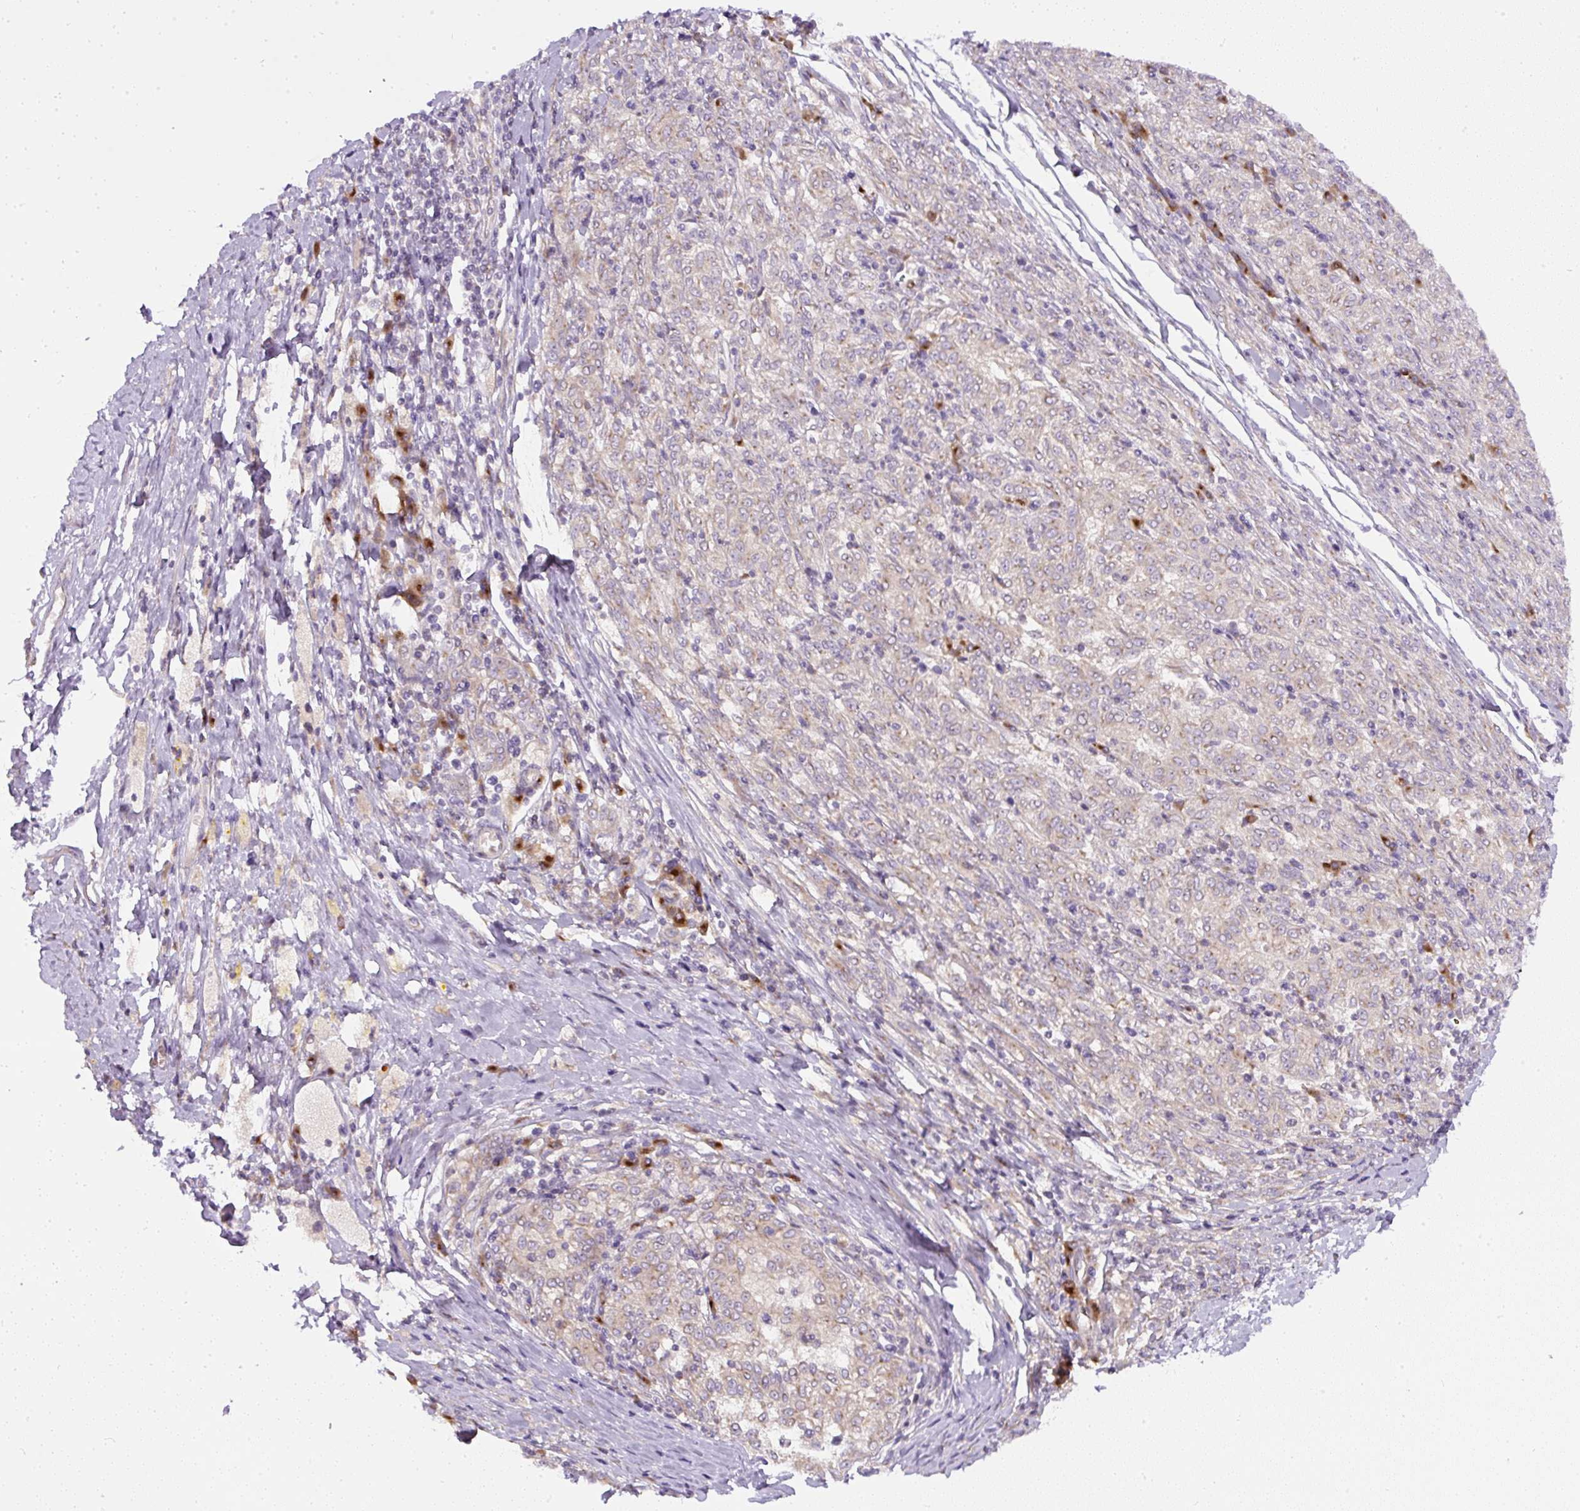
{"staining": {"intensity": "weak", "quantity": "<25%", "location": "cytoplasmic/membranous"}, "tissue": "melanoma", "cell_type": "Tumor cells", "image_type": "cancer", "snomed": [{"axis": "morphology", "description": "Malignant melanoma, NOS"}, {"axis": "topography", "description": "Skin"}], "caption": "Human melanoma stained for a protein using IHC demonstrates no staining in tumor cells.", "gene": "MLX", "patient": {"sex": "female", "age": 72}}